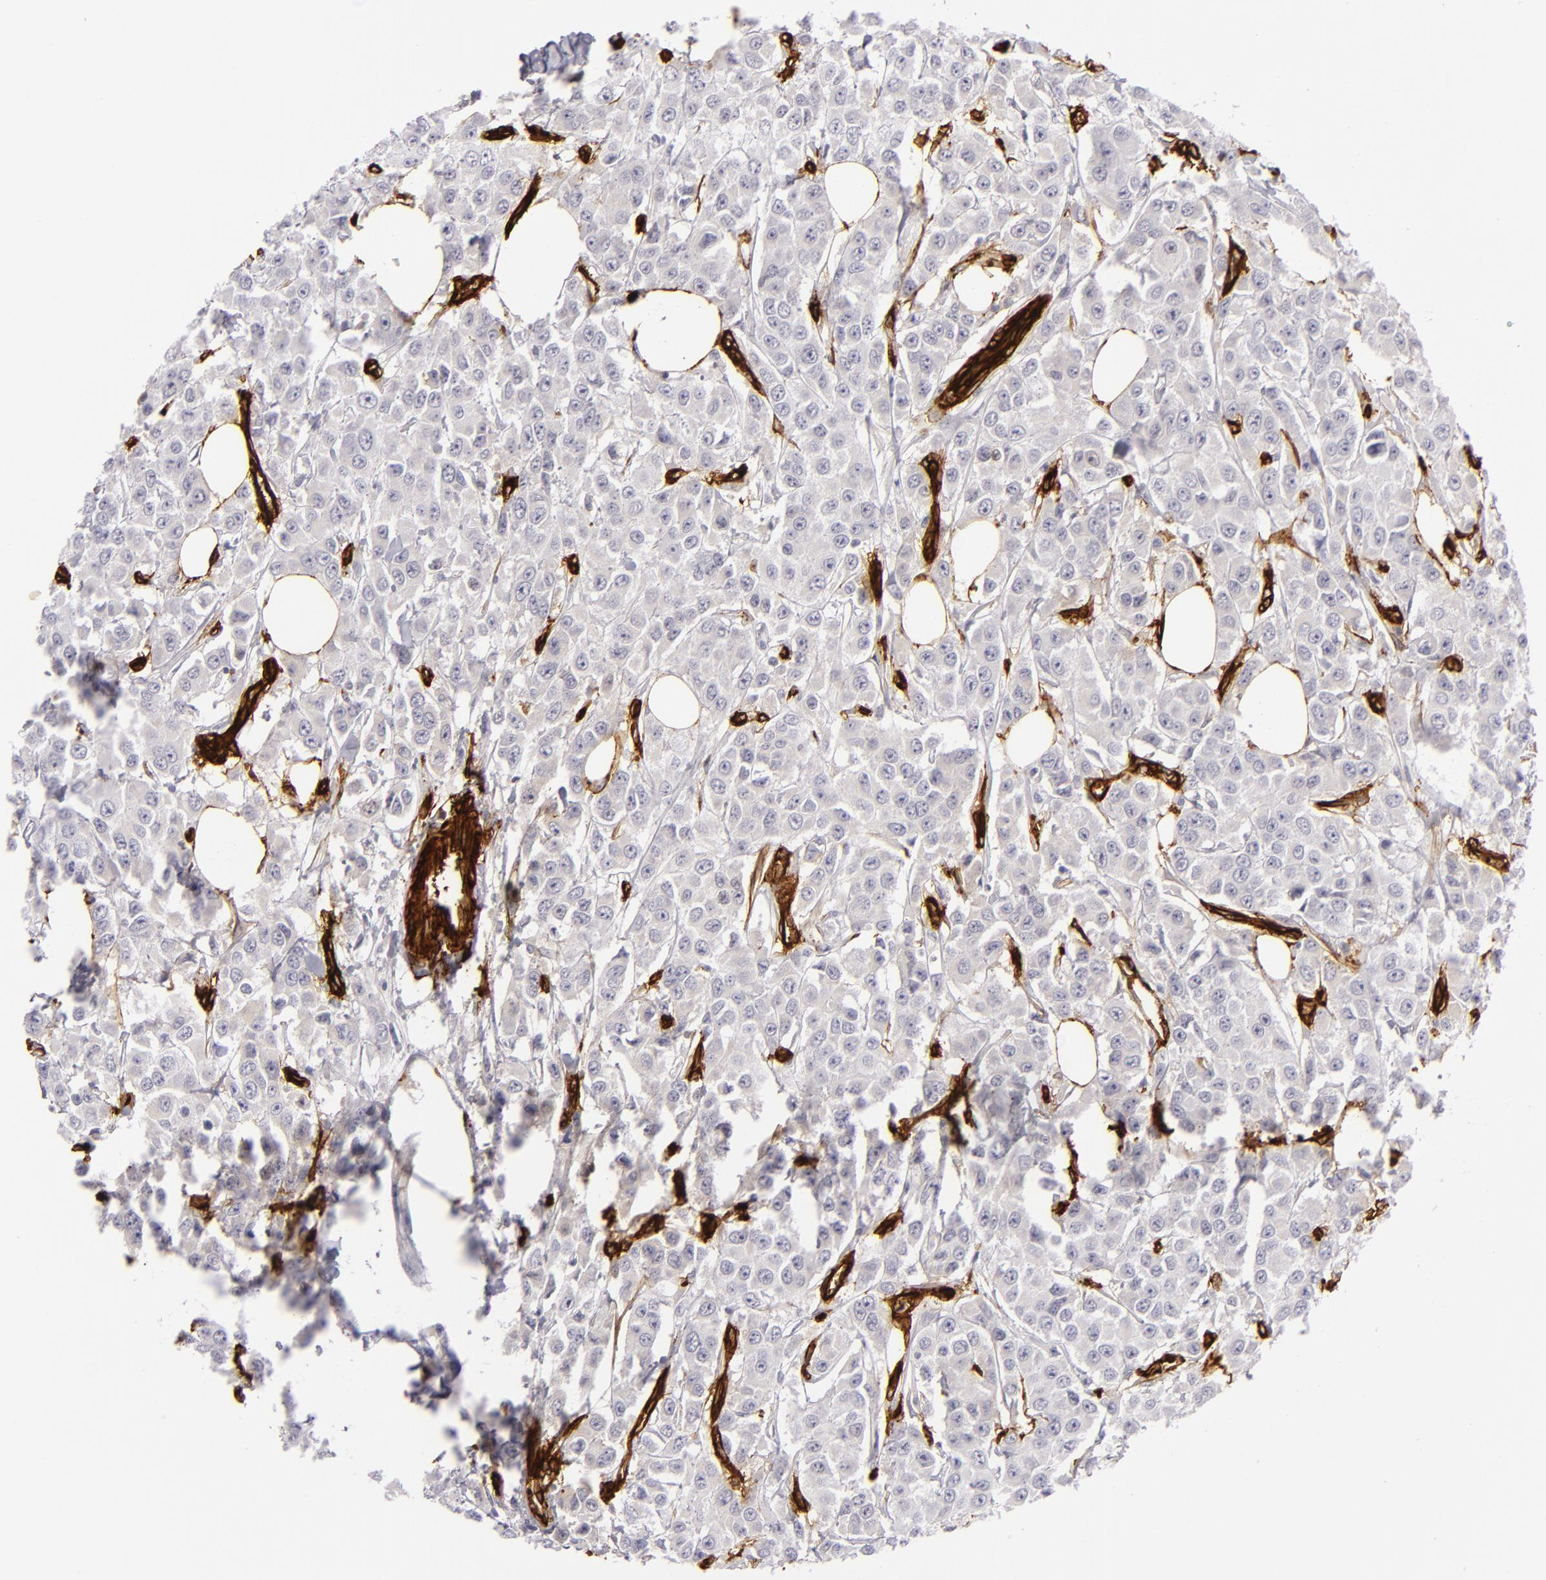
{"staining": {"intensity": "negative", "quantity": "none", "location": "none"}, "tissue": "breast cancer", "cell_type": "Tumor cells", "image_type": "cancer", "snomed": [{"axis": "morphology", "description": "Duct carcinoma"}, {"axis": "topography", "description": "Breast"}], "caption": "Immunohistochemistry (IHC) image of neoplastic tissue: invasive ductal carcinoma (breast) stained with DAB (3,3'-diaminobenzidine) demonstrates no significant protein expression in tumor cells.", "gene": "MCAM", "patient": {"sex": "female", "age": 58}}